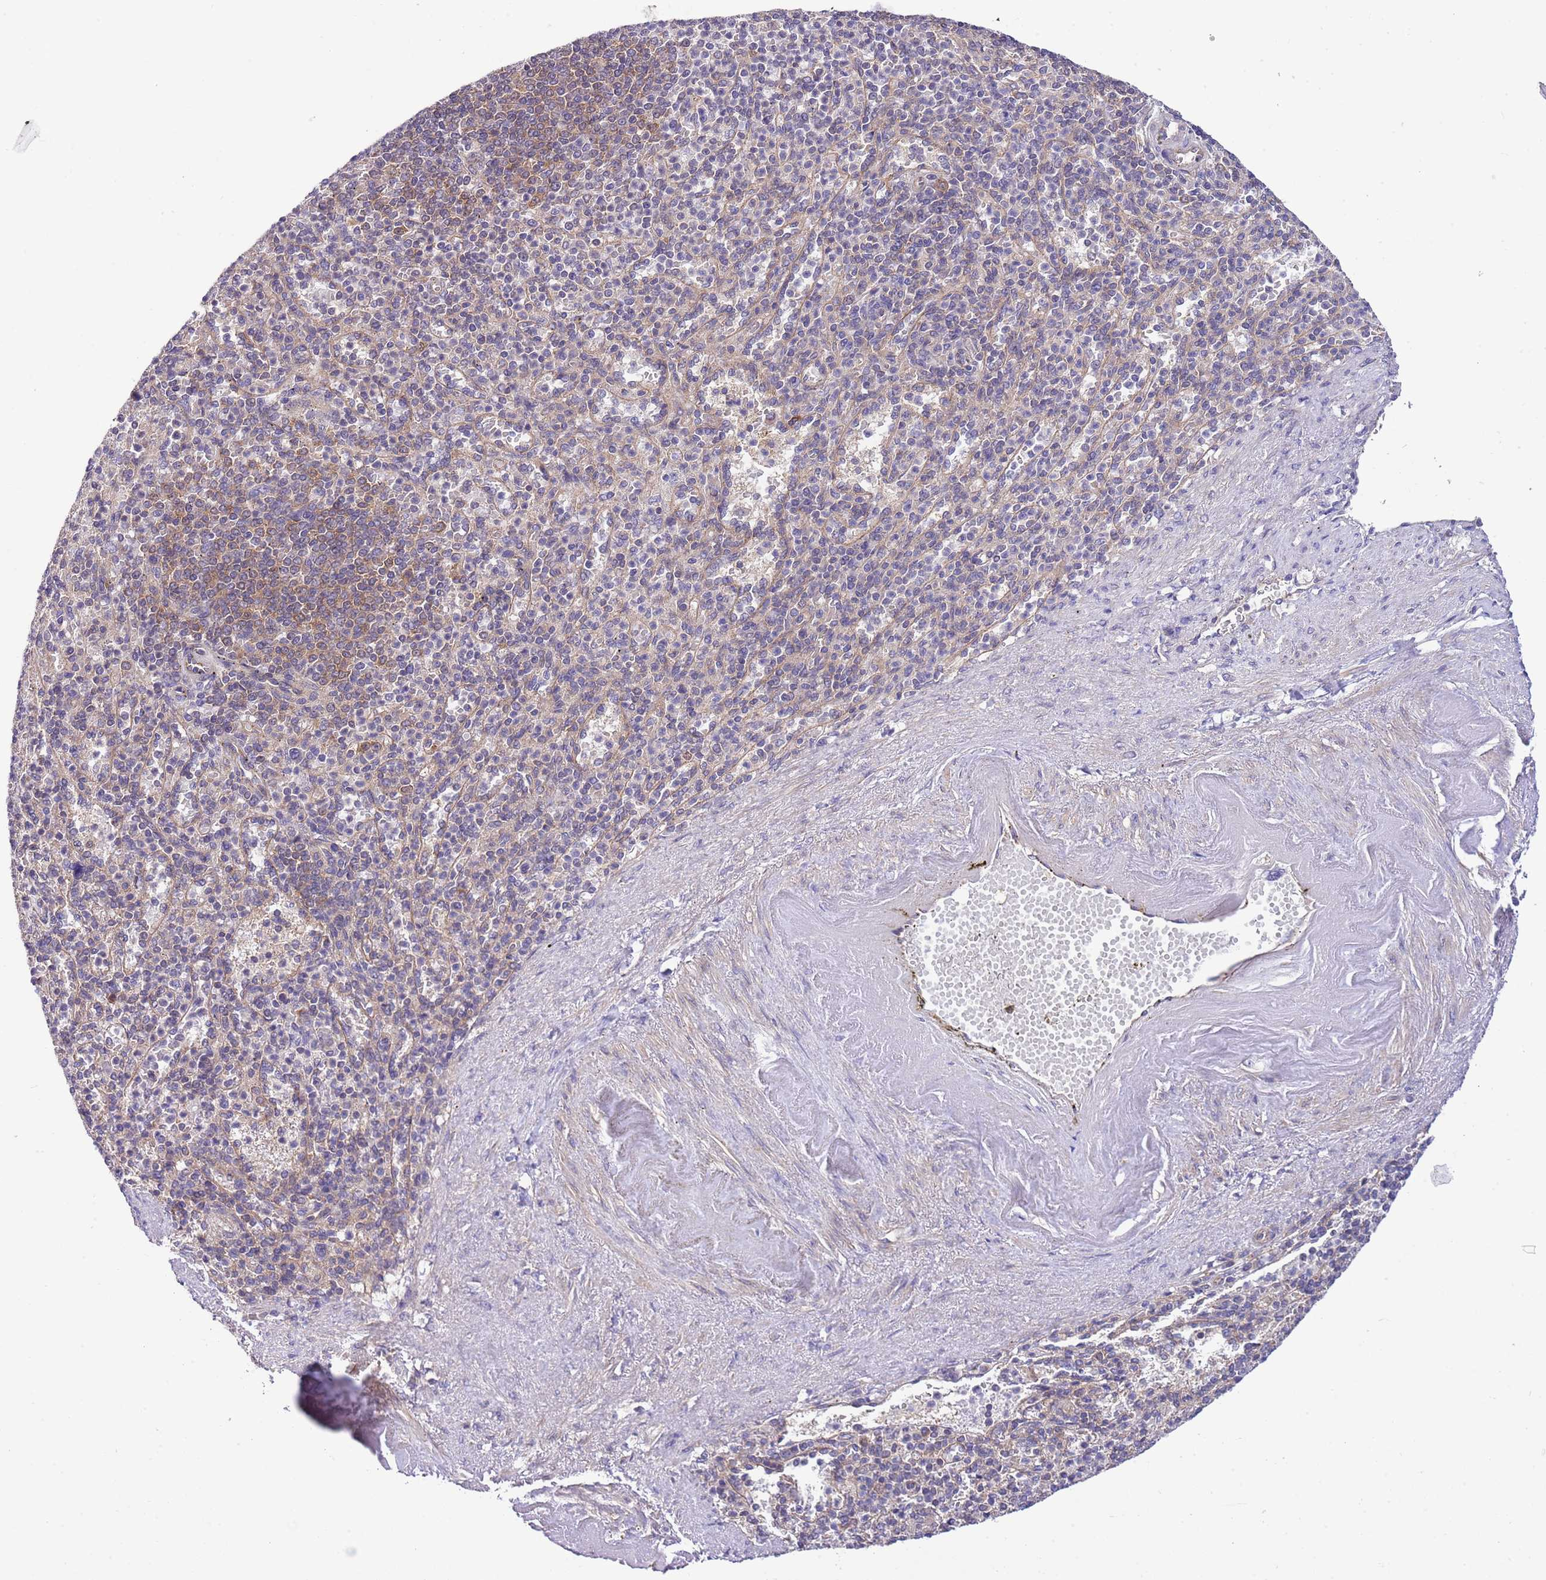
{"staining": {"intensity": "negative", "quantity": "none", "location": "none"}, "tissue": "spleen", "cell_type": "Cells in red pulp", "image_type": "normal", "snomed": [{"axis": "morphology", "description": "Normal tissue, NOS"}, {"axis": "topography", "description": "Spleen"}], "caption": "Immunohistochemical staining of benign human spleen displays no significant staining in cells in red pulp. (DAB immunohistochemistry with hematoxylin counter stain).", "gene": "DONSON", "patient": {"sex": "female", "age": 74}}